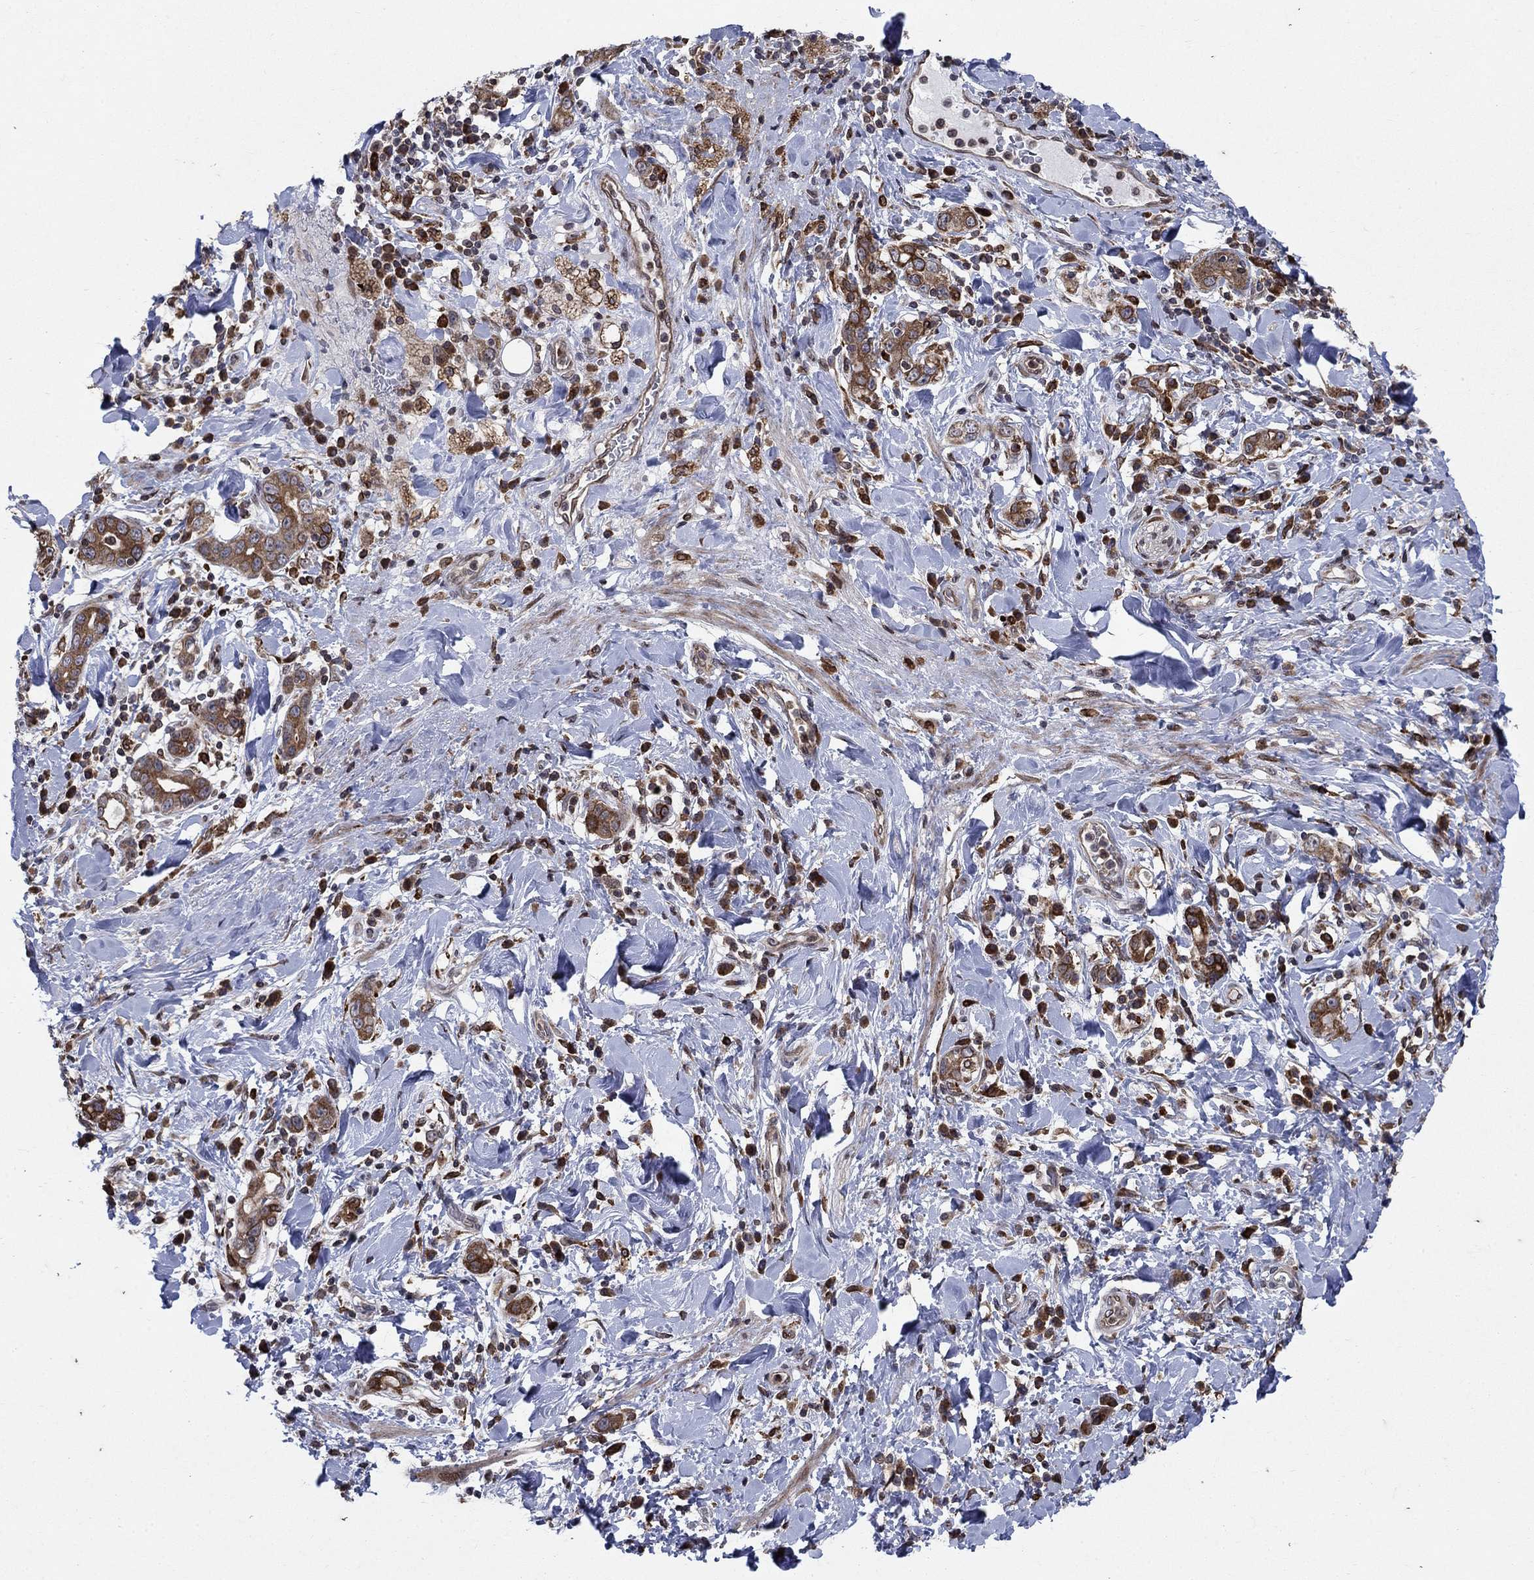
{"staining": {"intensity": "strong", "quantity": "25%-75%", "location": "cytoplasmic/membranous"}, "tissue": "stomach cancer", "cell_type": "Tumor cells", "image_type": "cancer", "snomed": [{"axis": "morphology", "description": "Adenocarcinoma, NOS"}, {"axis": "topography", "description": "Stomach"}], "caption": "Stomach cancer stained for a protein displays strong cytoplasmic/membranous positivity in tumor cells. (brown staining indicates protein expression, while blue staining denotes nuclei).", "gene": "DHRS7", "patient": {"sex": "male", "age": 79}}